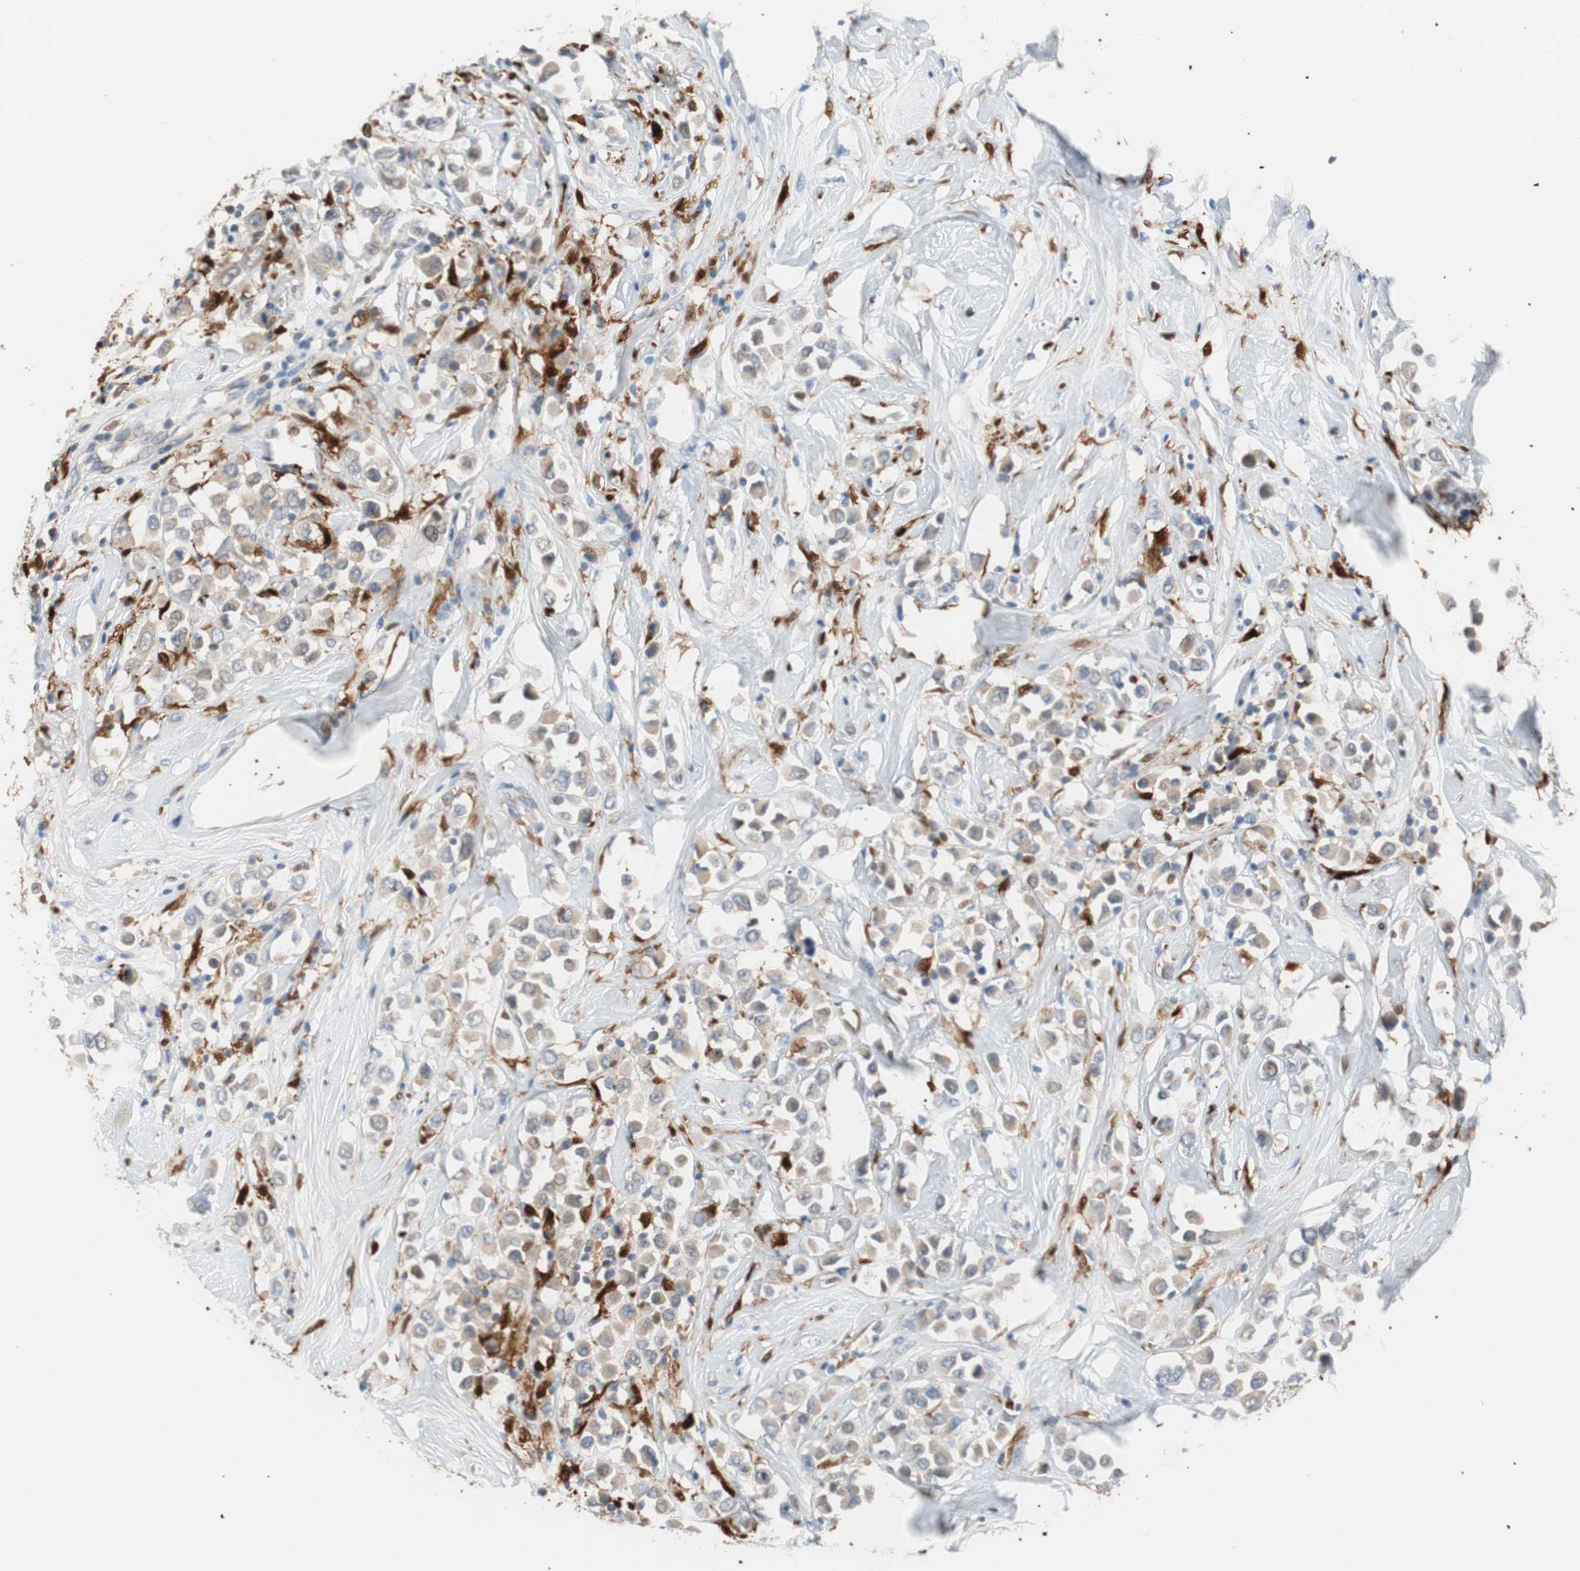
{"staining": {"intensity": "weak", "quantity": "25%-75%", "location": "cytoplasmic/membranous"}, "tissue": "breast cancer", "cell_type": "Tumor cells", "image_type": "cancer", "snomed": [{"axis": "morphology", "description": "Duct carcinoma"}, {"axis": "topography", "description": "Breast"}], "caption": "Brown immunohistochemical staining in human breast cancer (intraductal carcinoma) demonstrates weak cytoplasmic/membranous expression in approximately 25%-75% of tumor cells. The protein of interest is stained brown, and the nuclei are stained in blue (DAB (3,3'-diaminobenzidine) IHC with brightfield microscopy, high magnification).", "gene": "IL18", "patient": {"sex": "female", "age": 61}}